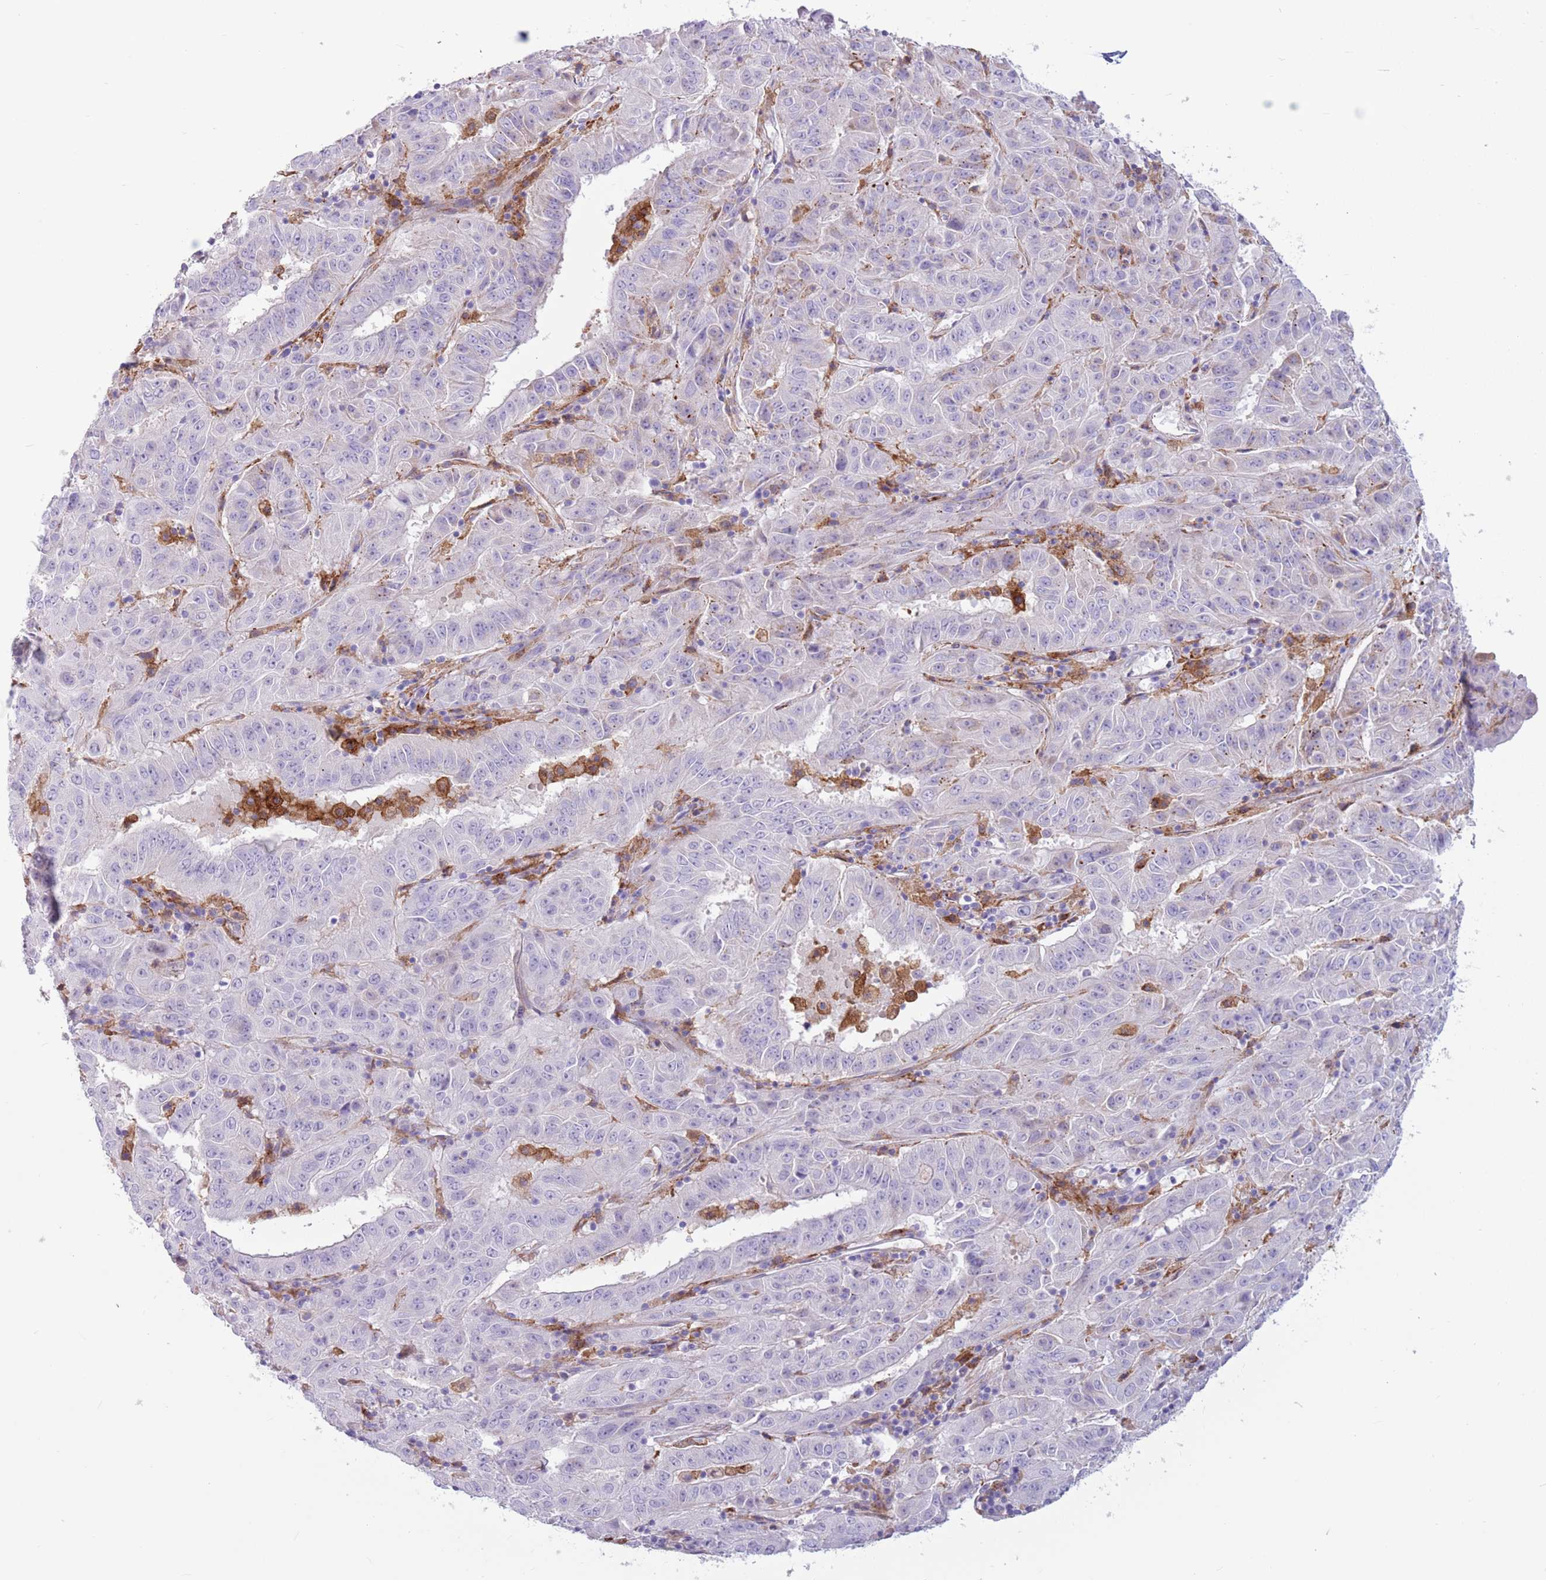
{"staining": {"intensity": "negative", "quantity": "none", "location": "none"}, "tissue": "pancreatic cancer", "cell_type": "Tumor cells", "image_type": "cancer", "snomed": [{"axis": "morphology", "description": "Adenocarcinoma, NOS"}, {"axis": "topography", "description": "Pancreas"}], "caption": "Photomicrograph shows no significant protein positivity in tumor cells of pancreatic cancer.", "gene": "SNX6", "patient": {"sex": "male", "age": 63}}